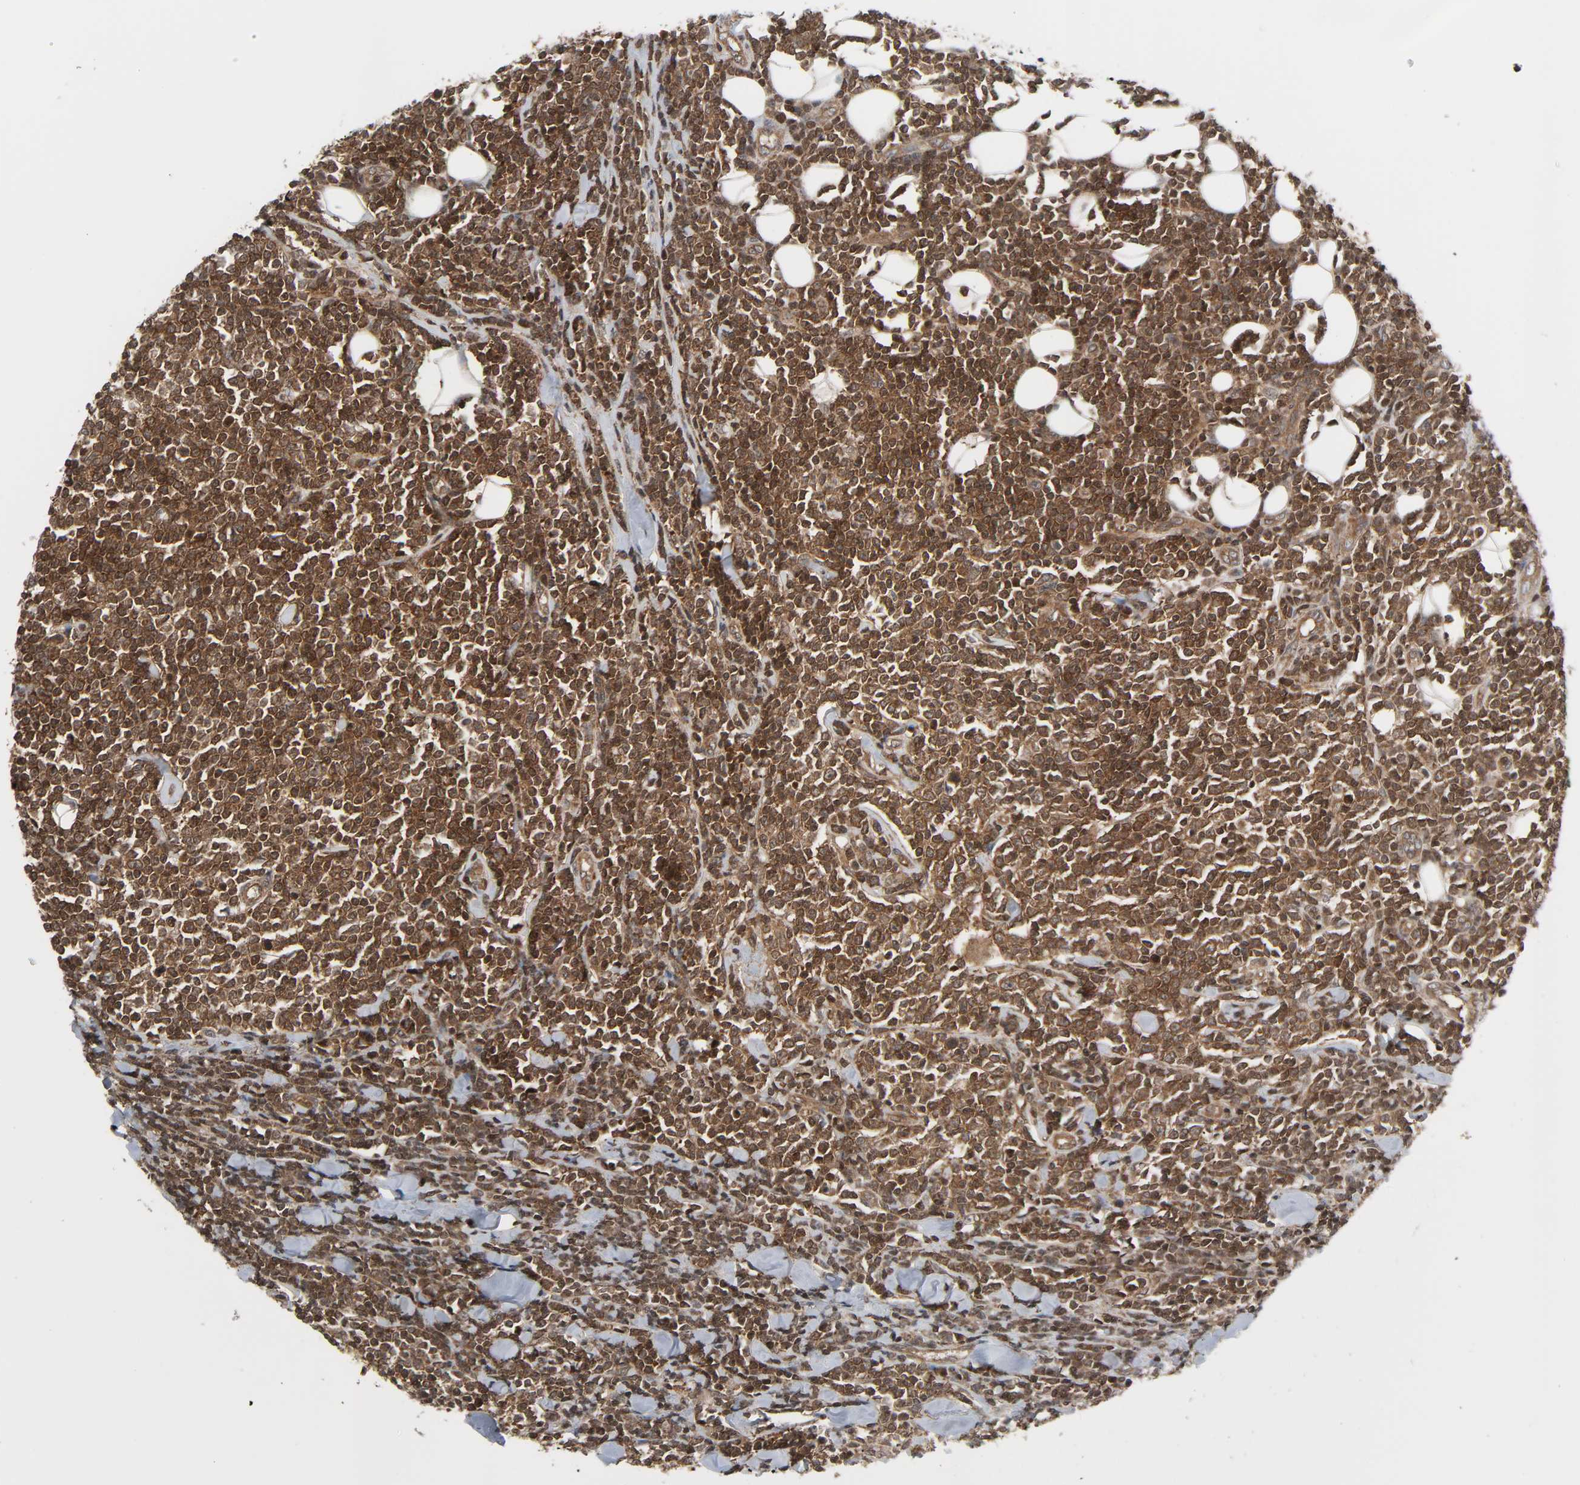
{"staining": {"intensity": "strong", "quantity": ">75%", "location": "cytoplasmic/membranous"}, "tissue": "lymphoma", "cell_type": "Tumor cells", "image_type": "cancer", "snomed": [{"axis": "morphology", "description": "Malignant lymphoma, non-Hodgkin's type, Low grade"}, {"axis": "topography", "description": "Soft tissue"}], "caption": "Strong cytoplasmic/membranous positivity is appreciated in about >75% of tumor cells in lymphoma.", "gene": "GSK3A", "patient": {"sex": "male", "age": 92}}